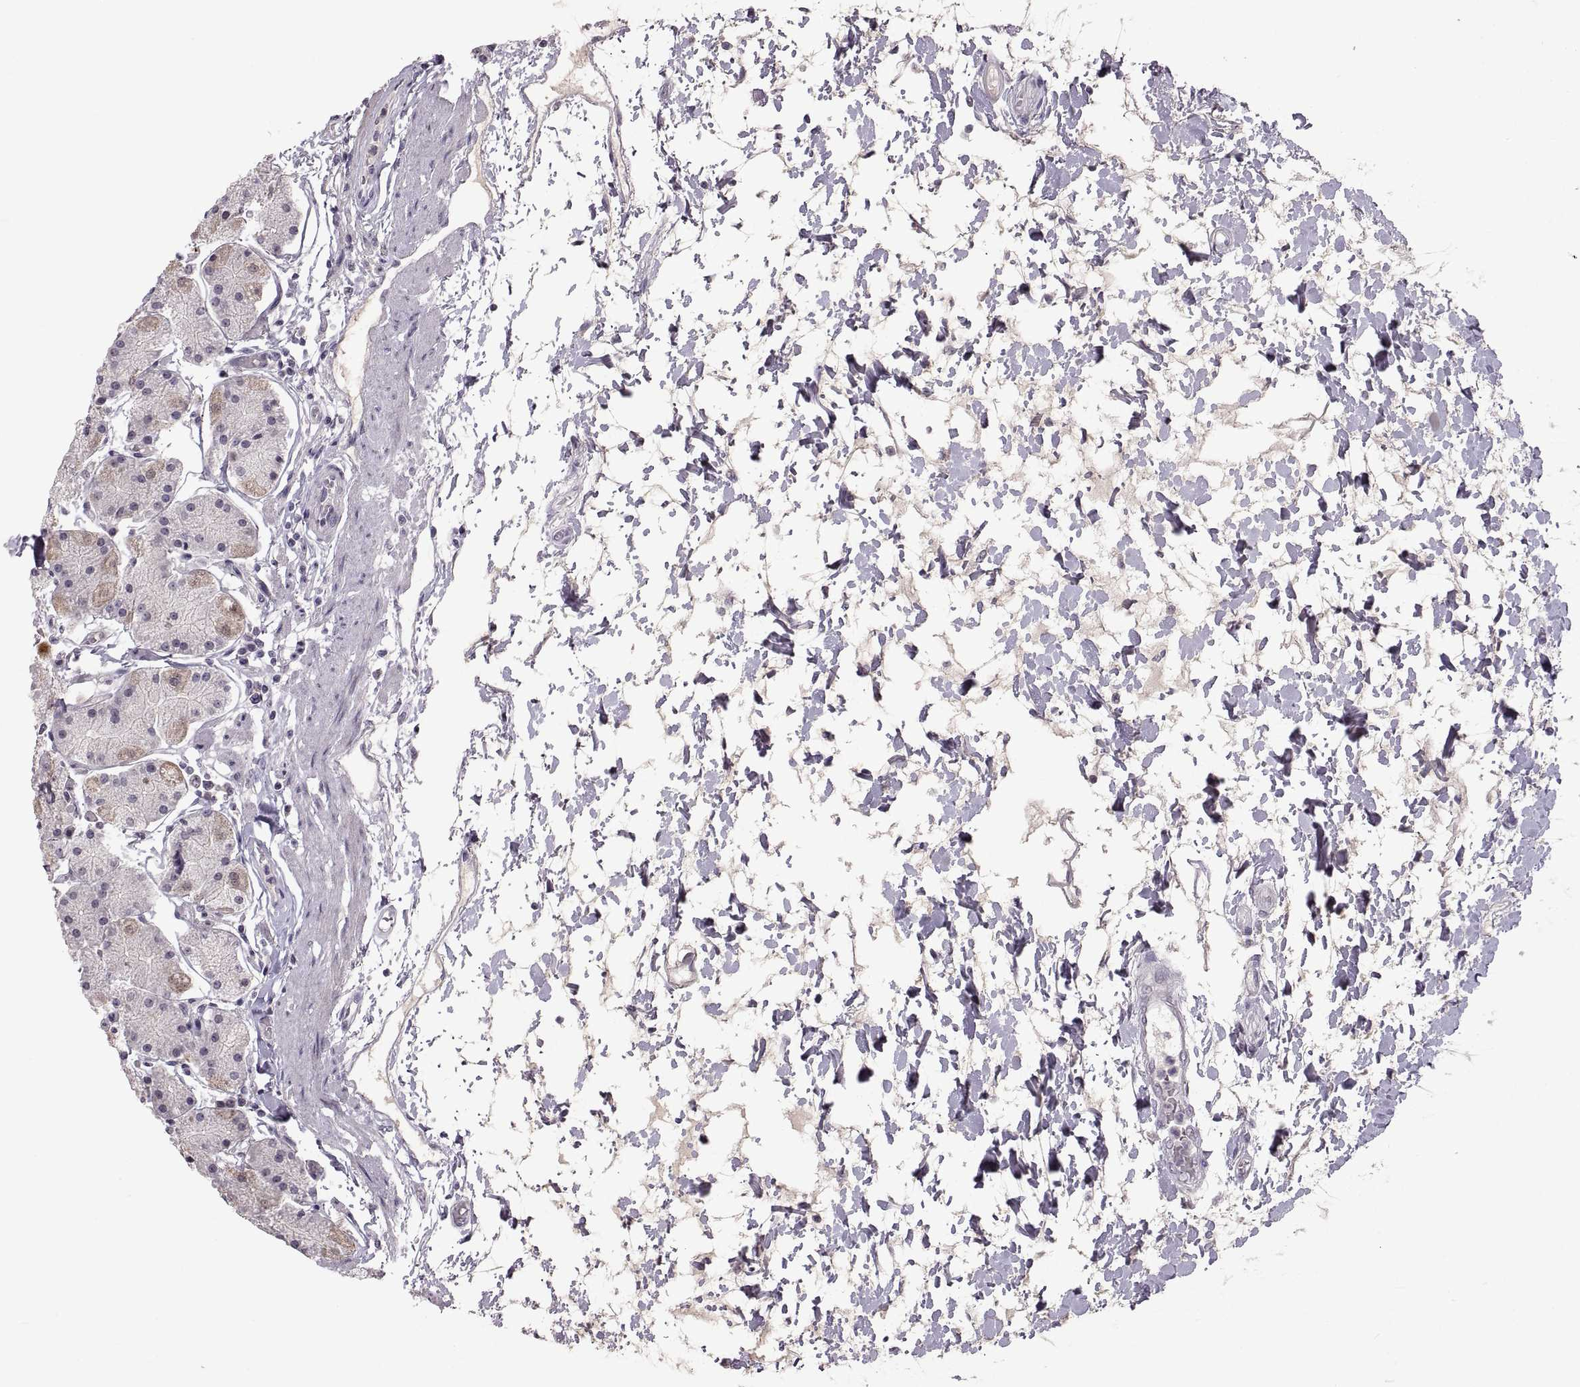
{"staining": {"intensity": "negative", "quantity": "none", "location": "none"}, "tissue": "stomach", "cell_type": "Glandular cells", "image_type": "normal", "snomed": [{"axis": "morphology", "description": "Normal tissue, NOS"}, {"axis": "topography", "description": "Stomach"}], "caption": "This histopathology image is of benign stomach stained with IHC to label a protein in brown with the nuclei are counter-stained blue. There is no positivity in glandular cells. (IHC, brightfield microscopy, high magnification).", "gene": "NEK2", "patient": {"sex": "male", "age": 54}}